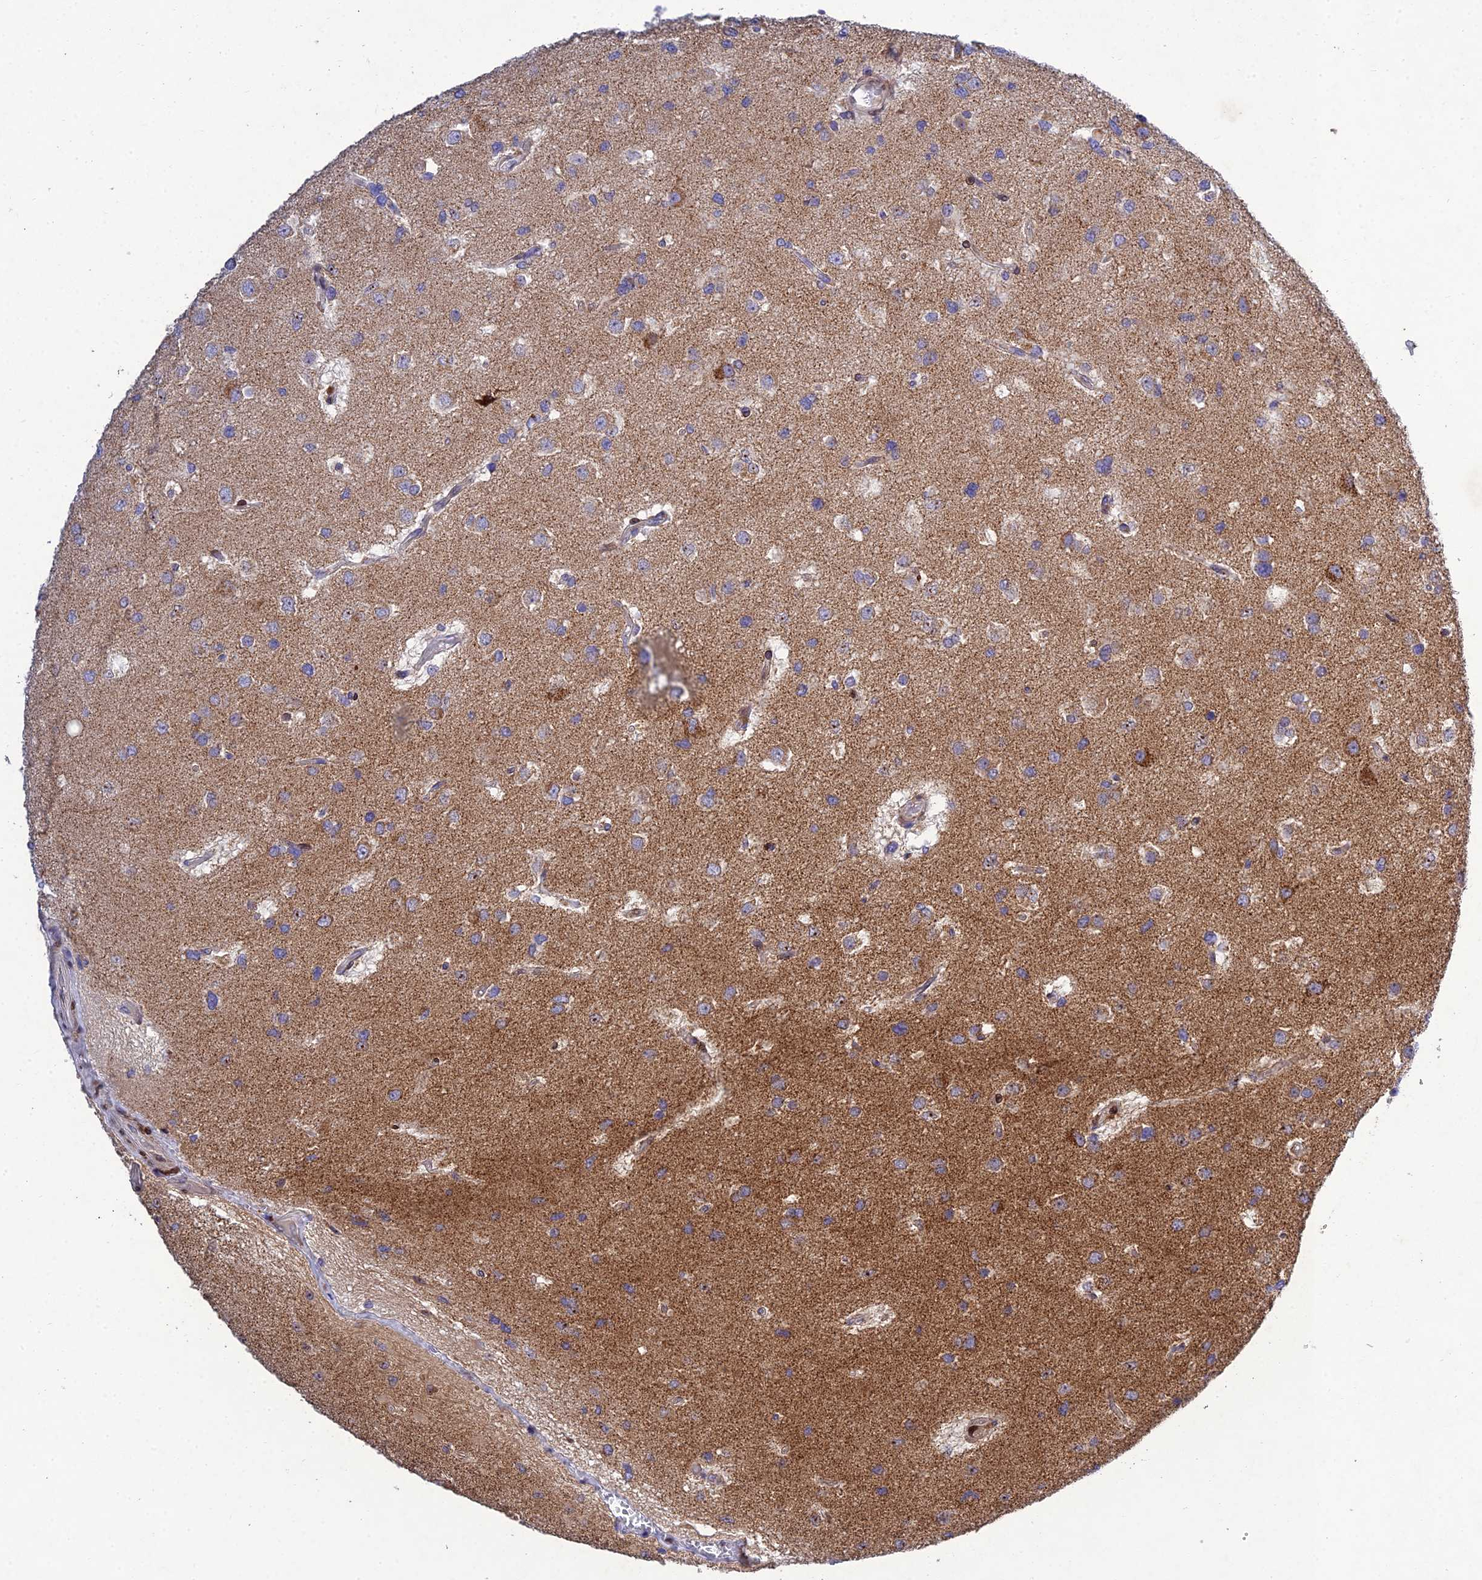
{"staining": {"intensity": "weak", "quantity": "<25%", "location": "cytoplasmic/membranous"}, "tissue": "glioma", "cell_type": "Tumor cells", "image_type": "cancer", "snomed": [{"axis": "morphology", "description": "Glioma, malignant, High grade"}, {"axis": "topography", "description": "Brain"}], "caption": "This photomicrograph is of high-grade glioma (malignant) stained with immunohistochemistry (IHC) to label a protein in brown with the nuclei are counter-stained blue. There is no staining in tumor cells.", "gene": "MGAT2", "patient": {"sex": "male", "age": 53}}